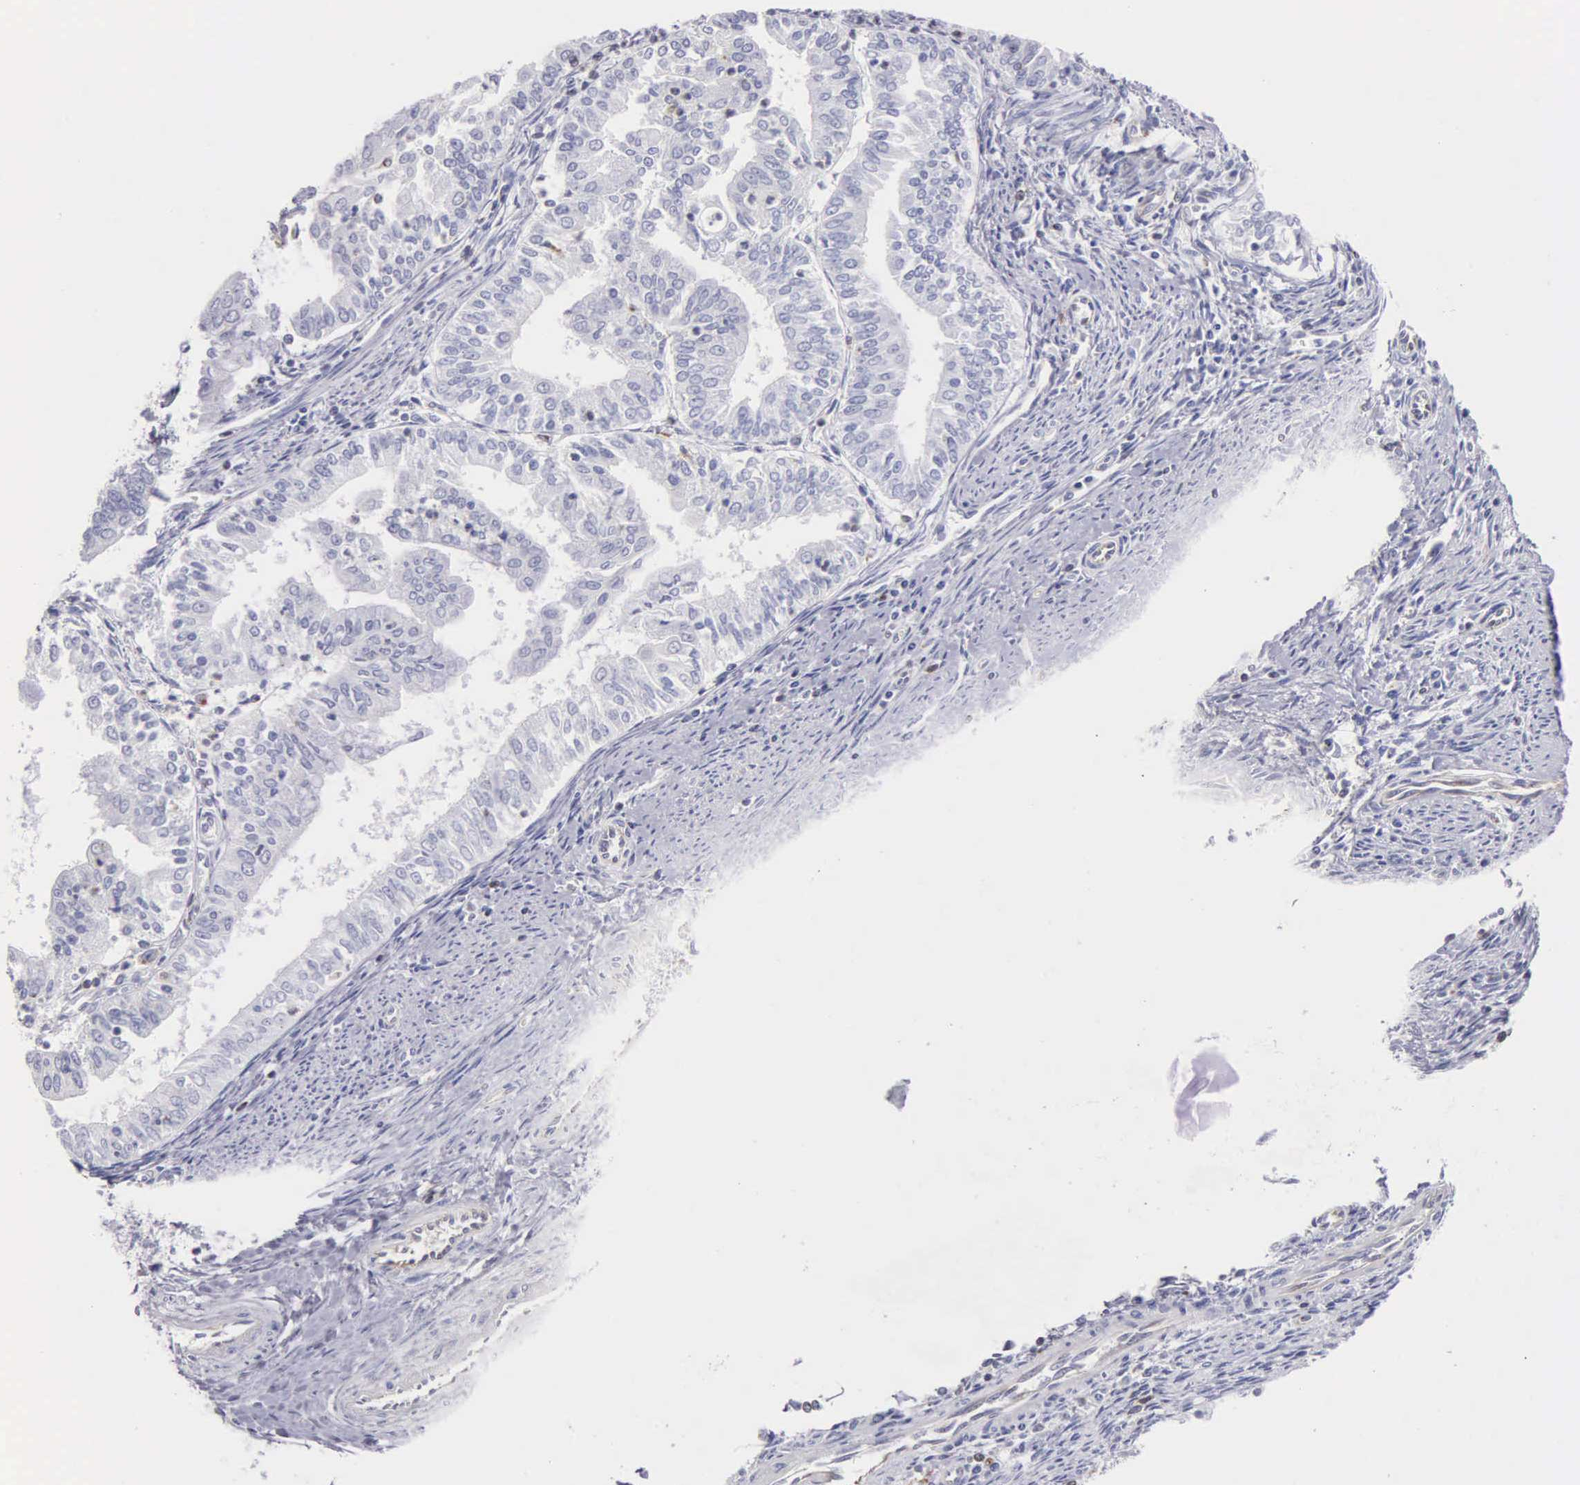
{"staining": {"intensity": "negative", "quantity": "none", "location": "none"}, "tissue": "endometrial cancer", "cell_type": "Tumor cells", "image_type": "cancer", "snomed": [{"axis": "morphology", "description": "Adenocarcinoma, NOS"}, {"axis": "topography", "description": "Endometrium"}], "caption": "Tumor cells are negative for protein expression in human adenocarcinoma (endometrial).", "gene": "SRGN", "patient": {"sex": "female", "age": 75}}